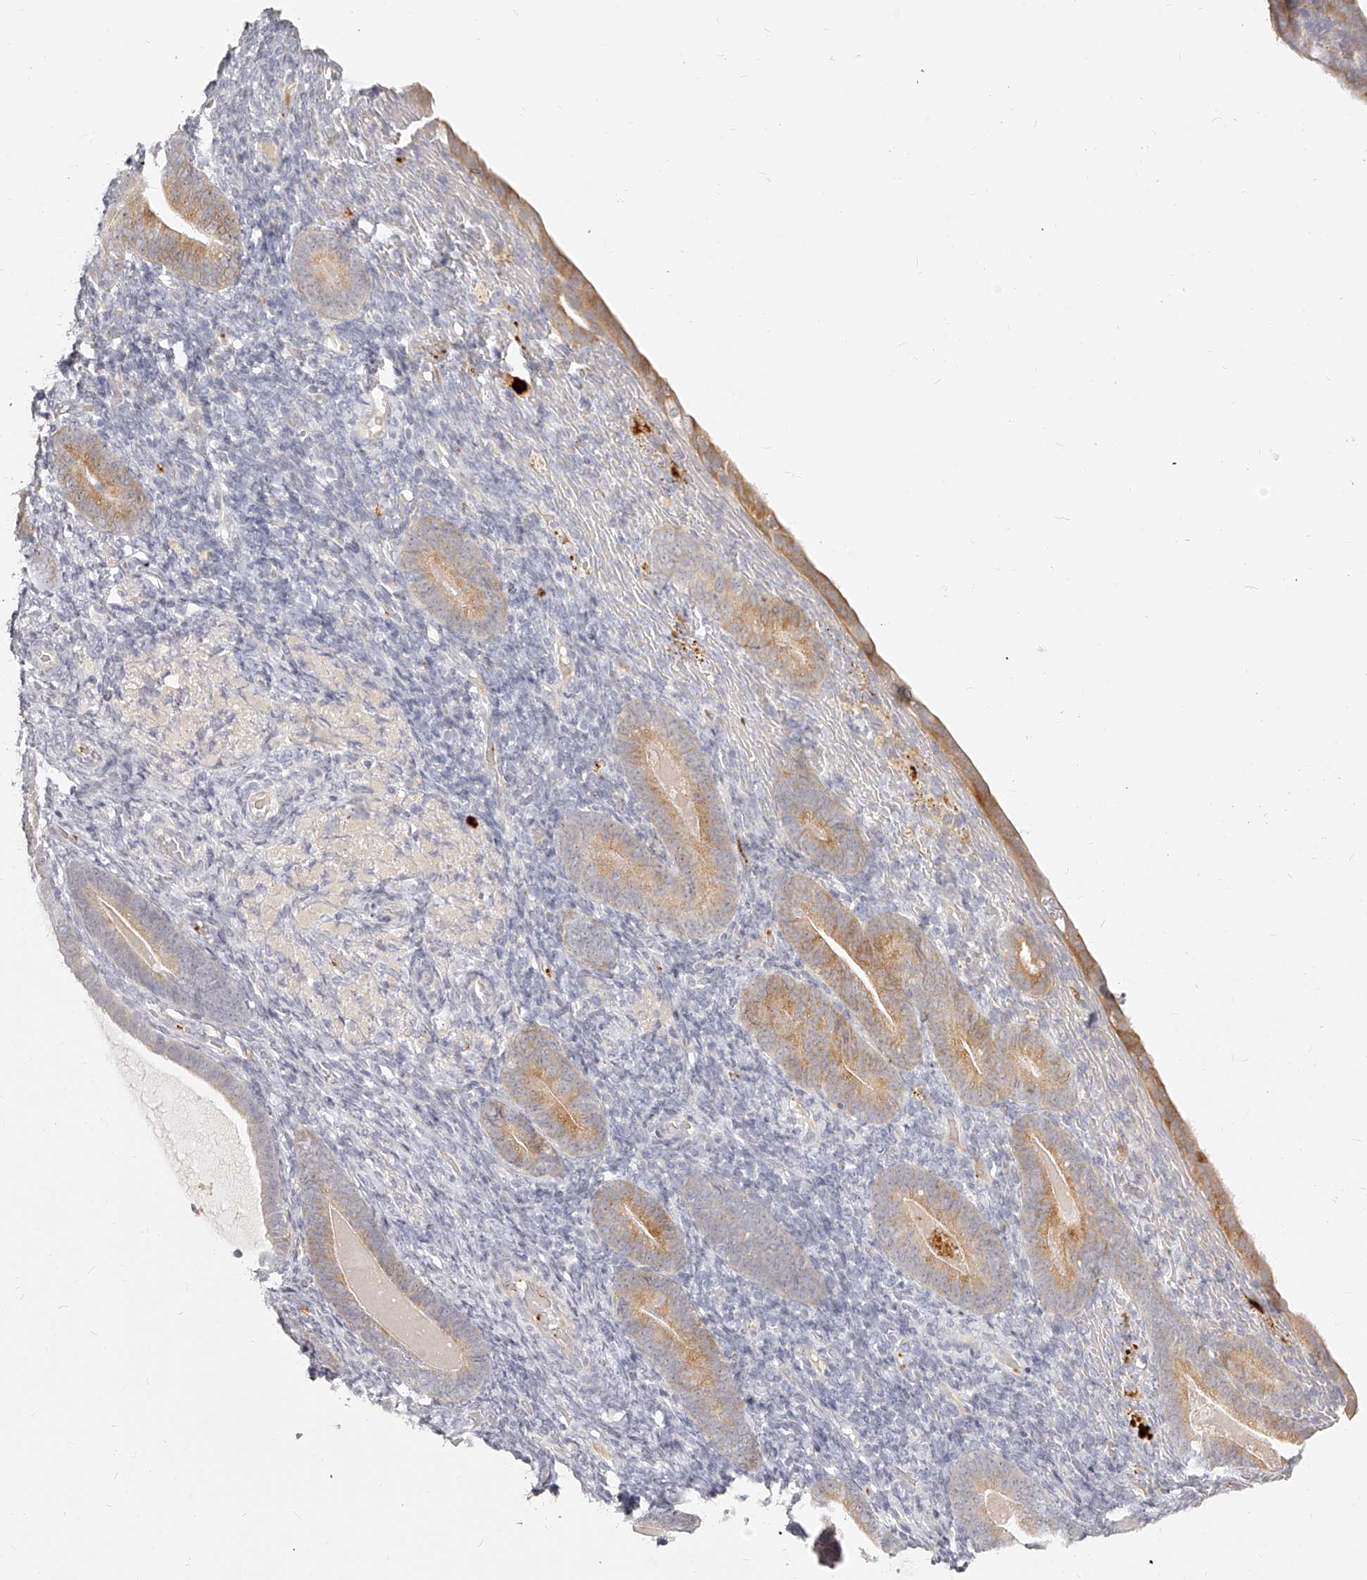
{"staining": {"intensity": "negative", "quantity": "none", "location": "none"}, "tissue": "endometrium", "cell_type": "Cells in endometrial stroma", "image_type": "normal", "snomed": [{"axis": "morphology", "description": "Normal tissue, NOS"}, {"axis": "topography", "description": "Endometrium"}], "caption": "This is an IHC histopathology image of unremarkable endometrium. There is no staining in cells in endometrial stroma.", "gene": "ITGB3", "patient": {"sex": "female", "age": 51}}